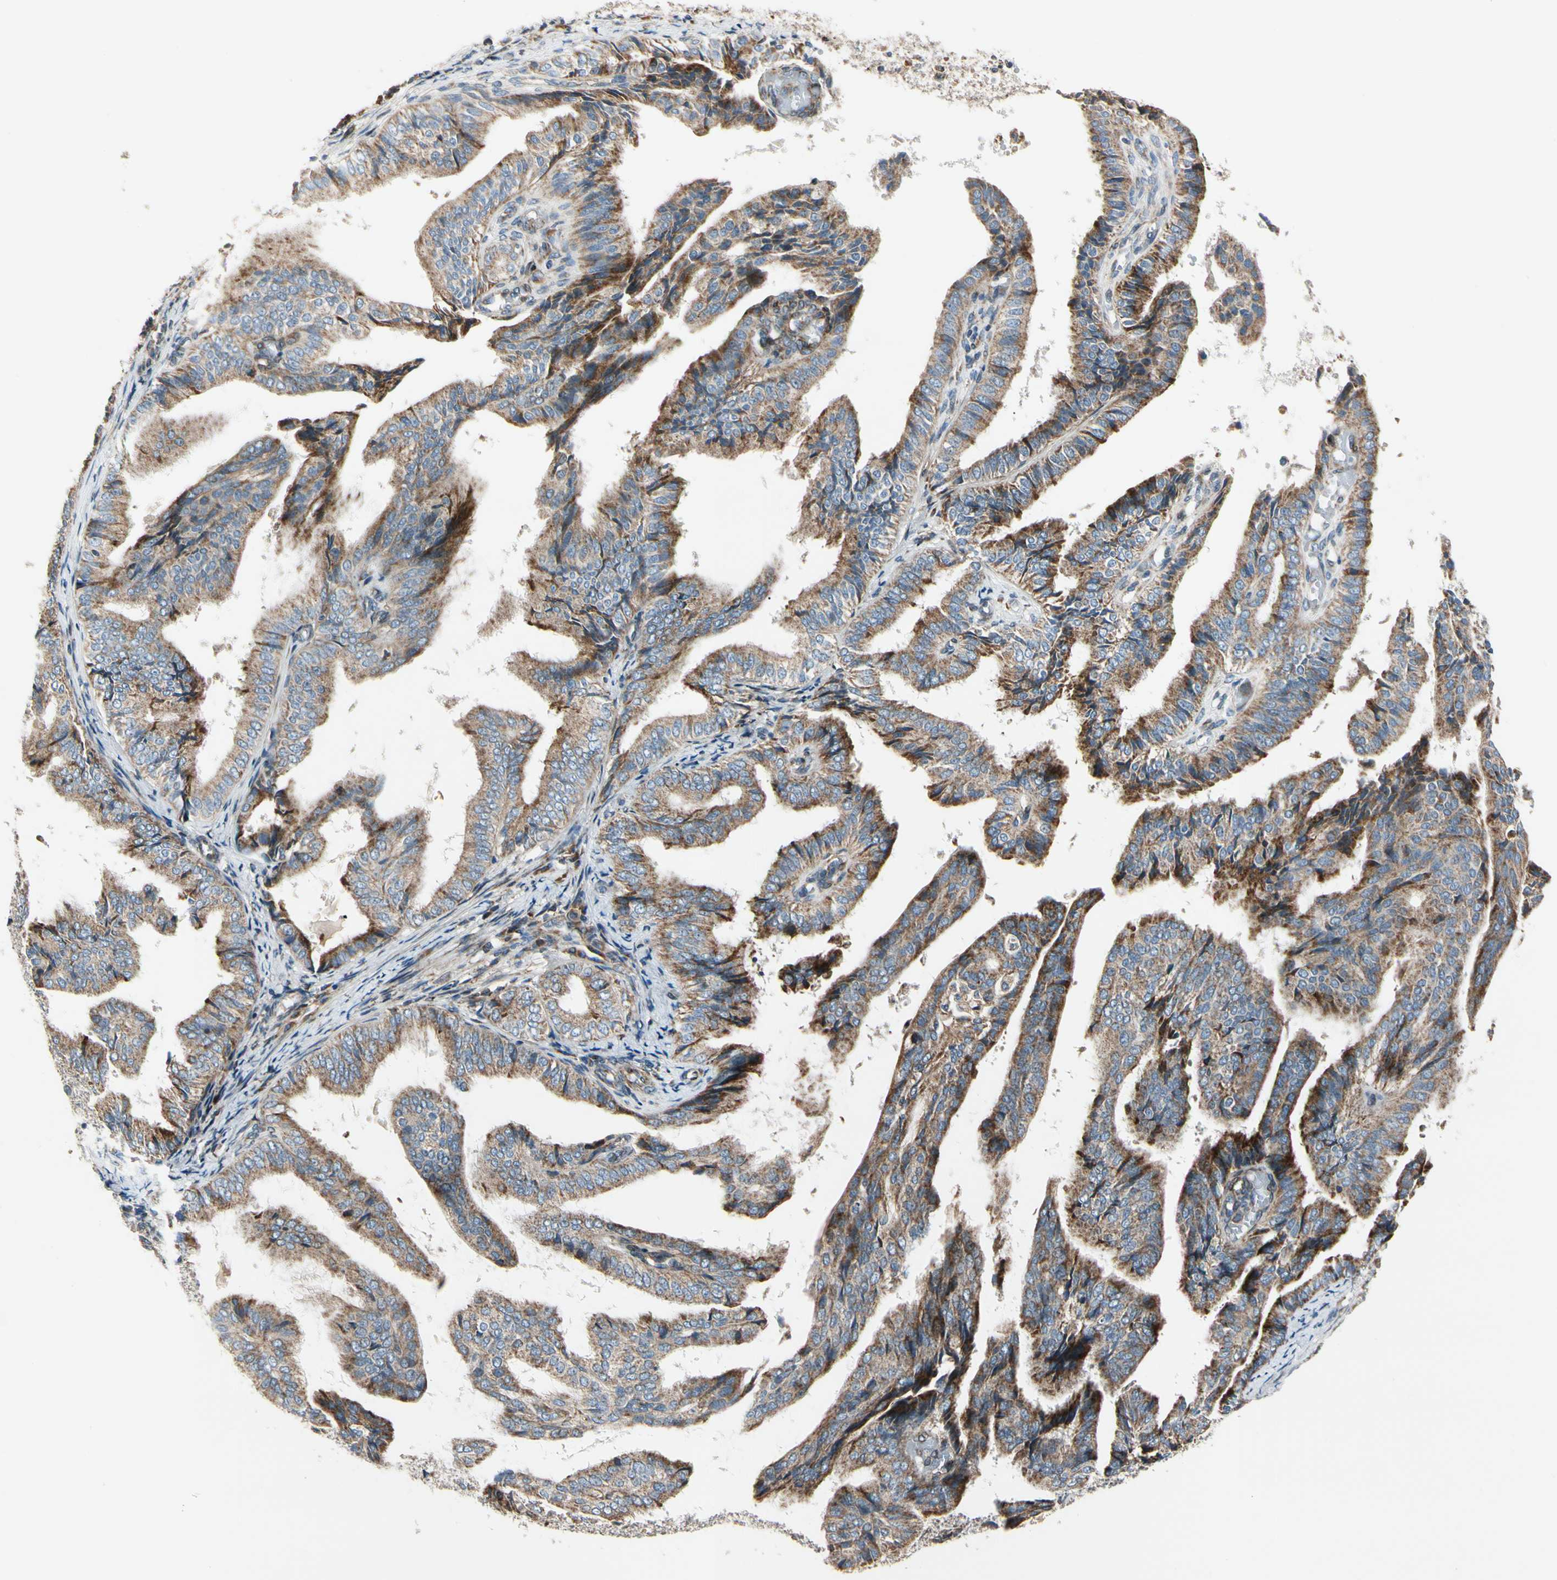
{"staining": {"intensity": "moderate", "quantity": ">75%", "location": "cytoplasmic/membranous"}, "tissue": "endometrial cancer", "cell_type": "Tumor cells", "image_type": "cancer", "snomed": [{"axis": "morphology", "description": "Adenocarcinoma, NOS"}, {"axis": "topography", "description": "Endometrium"}], "caption": "Immunohistochemistry (IHC) photomicrograph of neoplastic tissue: endometrial cancer stained using IHC reveals medium levels of moderate protein expression localized specifically in the cytoplasmic/membranous of tumor cells, appearing as a cytoplasmic/membranous brown color.", "gene": "MRPL9", "patient": {"sex": "female", "age": 58}}